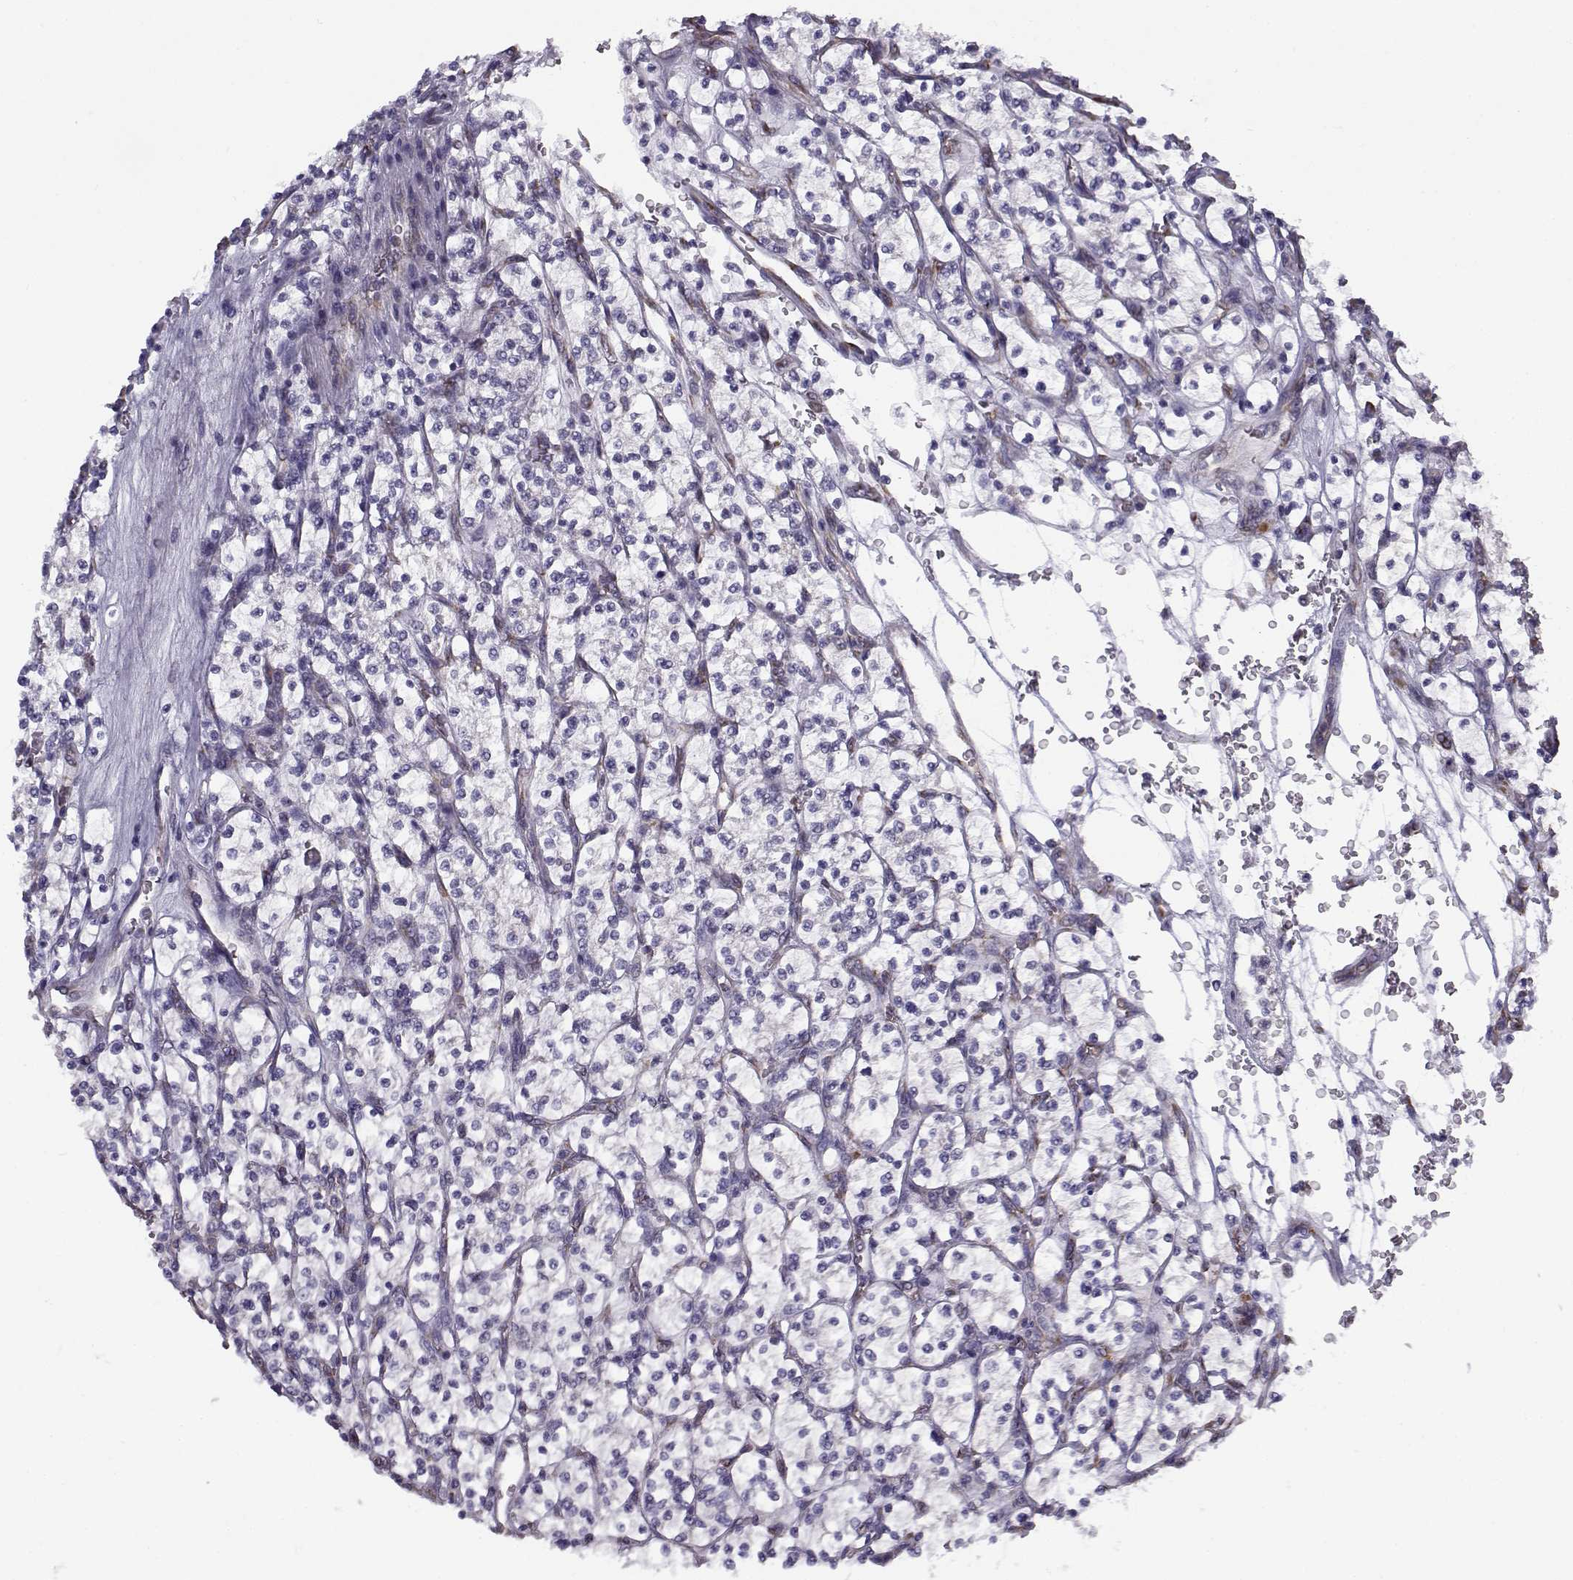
{"staining": {"intensity": "negative", "quantity": "none", "location": "none"}, "tissue": "renal cancer", "cell_type": "Tumor cells", "image_type": "cancer", "snomed": [{"axis": "morphology", "description": "Adenocarcinoma, NOS"}, {"axis": "topography", "description": "Kidney"}], "caption": "This is an IHC photomicrograph of renal cancer. There is no positivity in tumor cells.", "gene": "BEND6", "patient": {"sex": "female", "age": 64}}